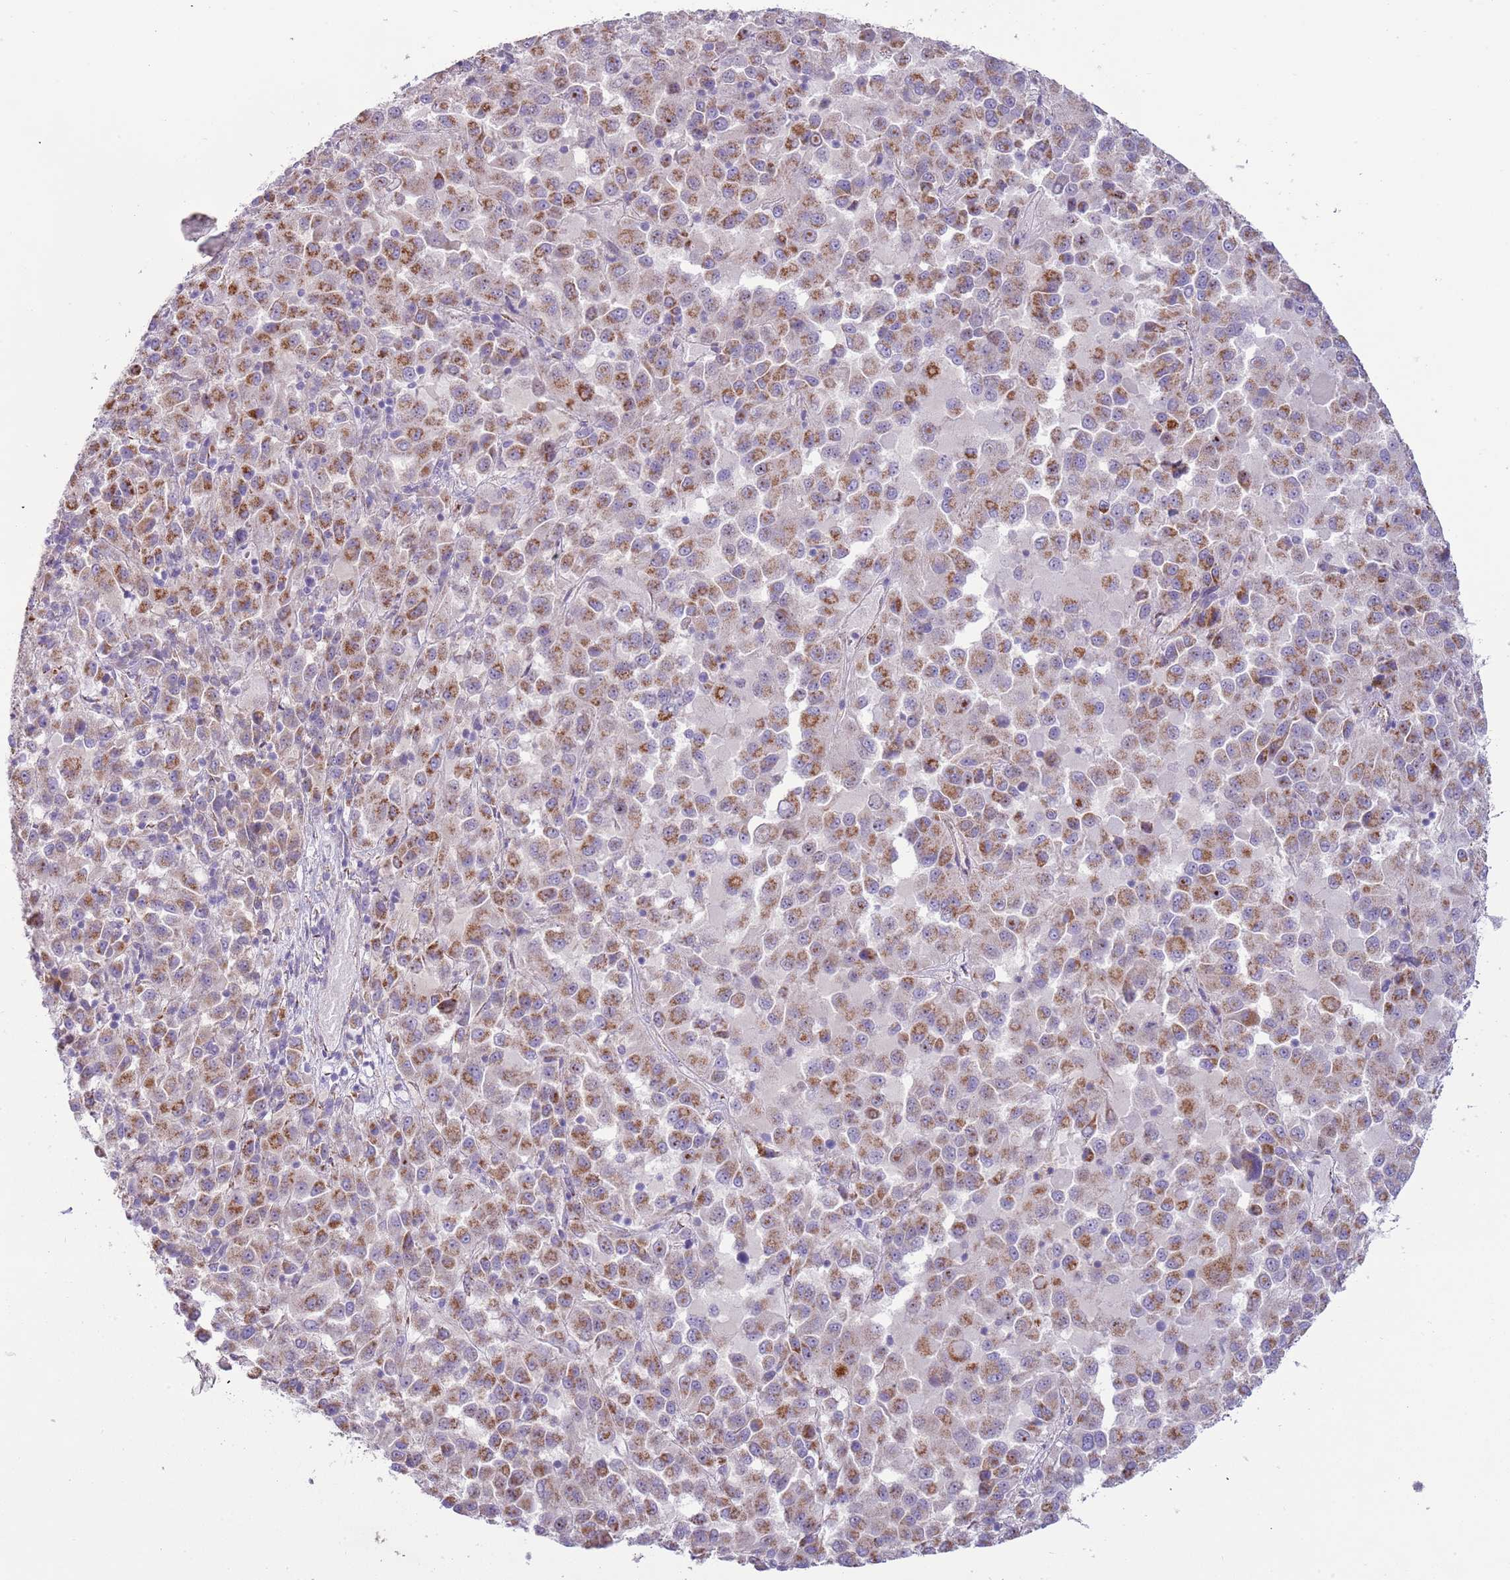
{"staining": {"intensity": "moderate", "quantity": ">75%", "location": "cytoplasmic/membranous"}, "tissue": "melanoma", "cell_type": "Tumor cells", "image_type": "cancer", "snomed": [{"axis": "morphology", "description": "Malignant melanoma, Metastatic site"}, {"axis": "topography", "description": "Lung"}], "caption": "Moderate cytoplasmic/membranous protein expression is seen in approximately >75% of tumor cells in malignant melanoma (metastatic site).", "gene": "RNF222", "patient": {"sex": "male", "age": 64}}